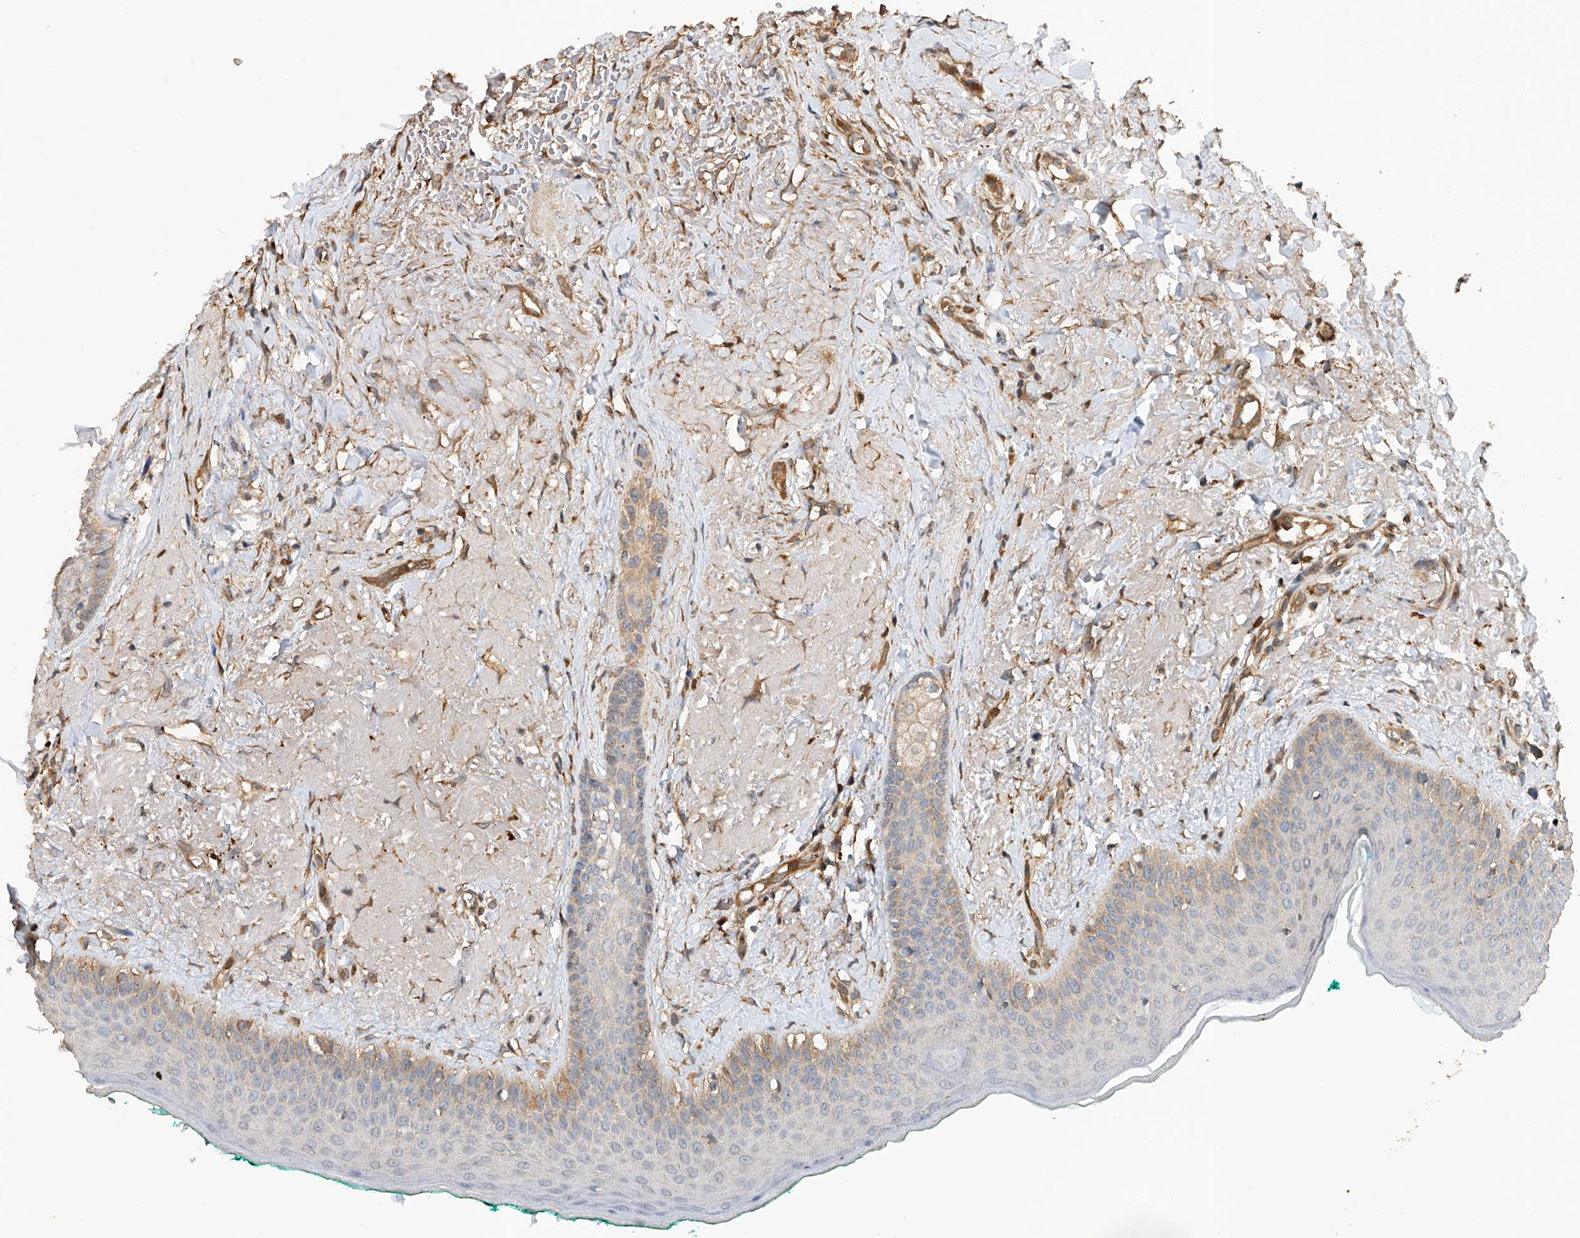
{"staining": {"intensity": "weak", "quantity": "25%-75%", "location": "cytoplasmic/membranous"}, "tissue": "oral mucosa", "cell_type": "Squamous epithelial cells", "image_type": "normal", "snomed": [{"axis": "morphology", "description": "Normal tissue, NOS"}, {"axis": "topography", "description": "Oral tissue"}], "caption": "About 25%-75% of squamous epithelial cells in normal oral mucosa reveal weak cytoplasmic/membranous protein positivity as visualized by brown immunohistochemical staining.", "gene": "RILPL2", "patient": {"sex": "female", "age": 70}}